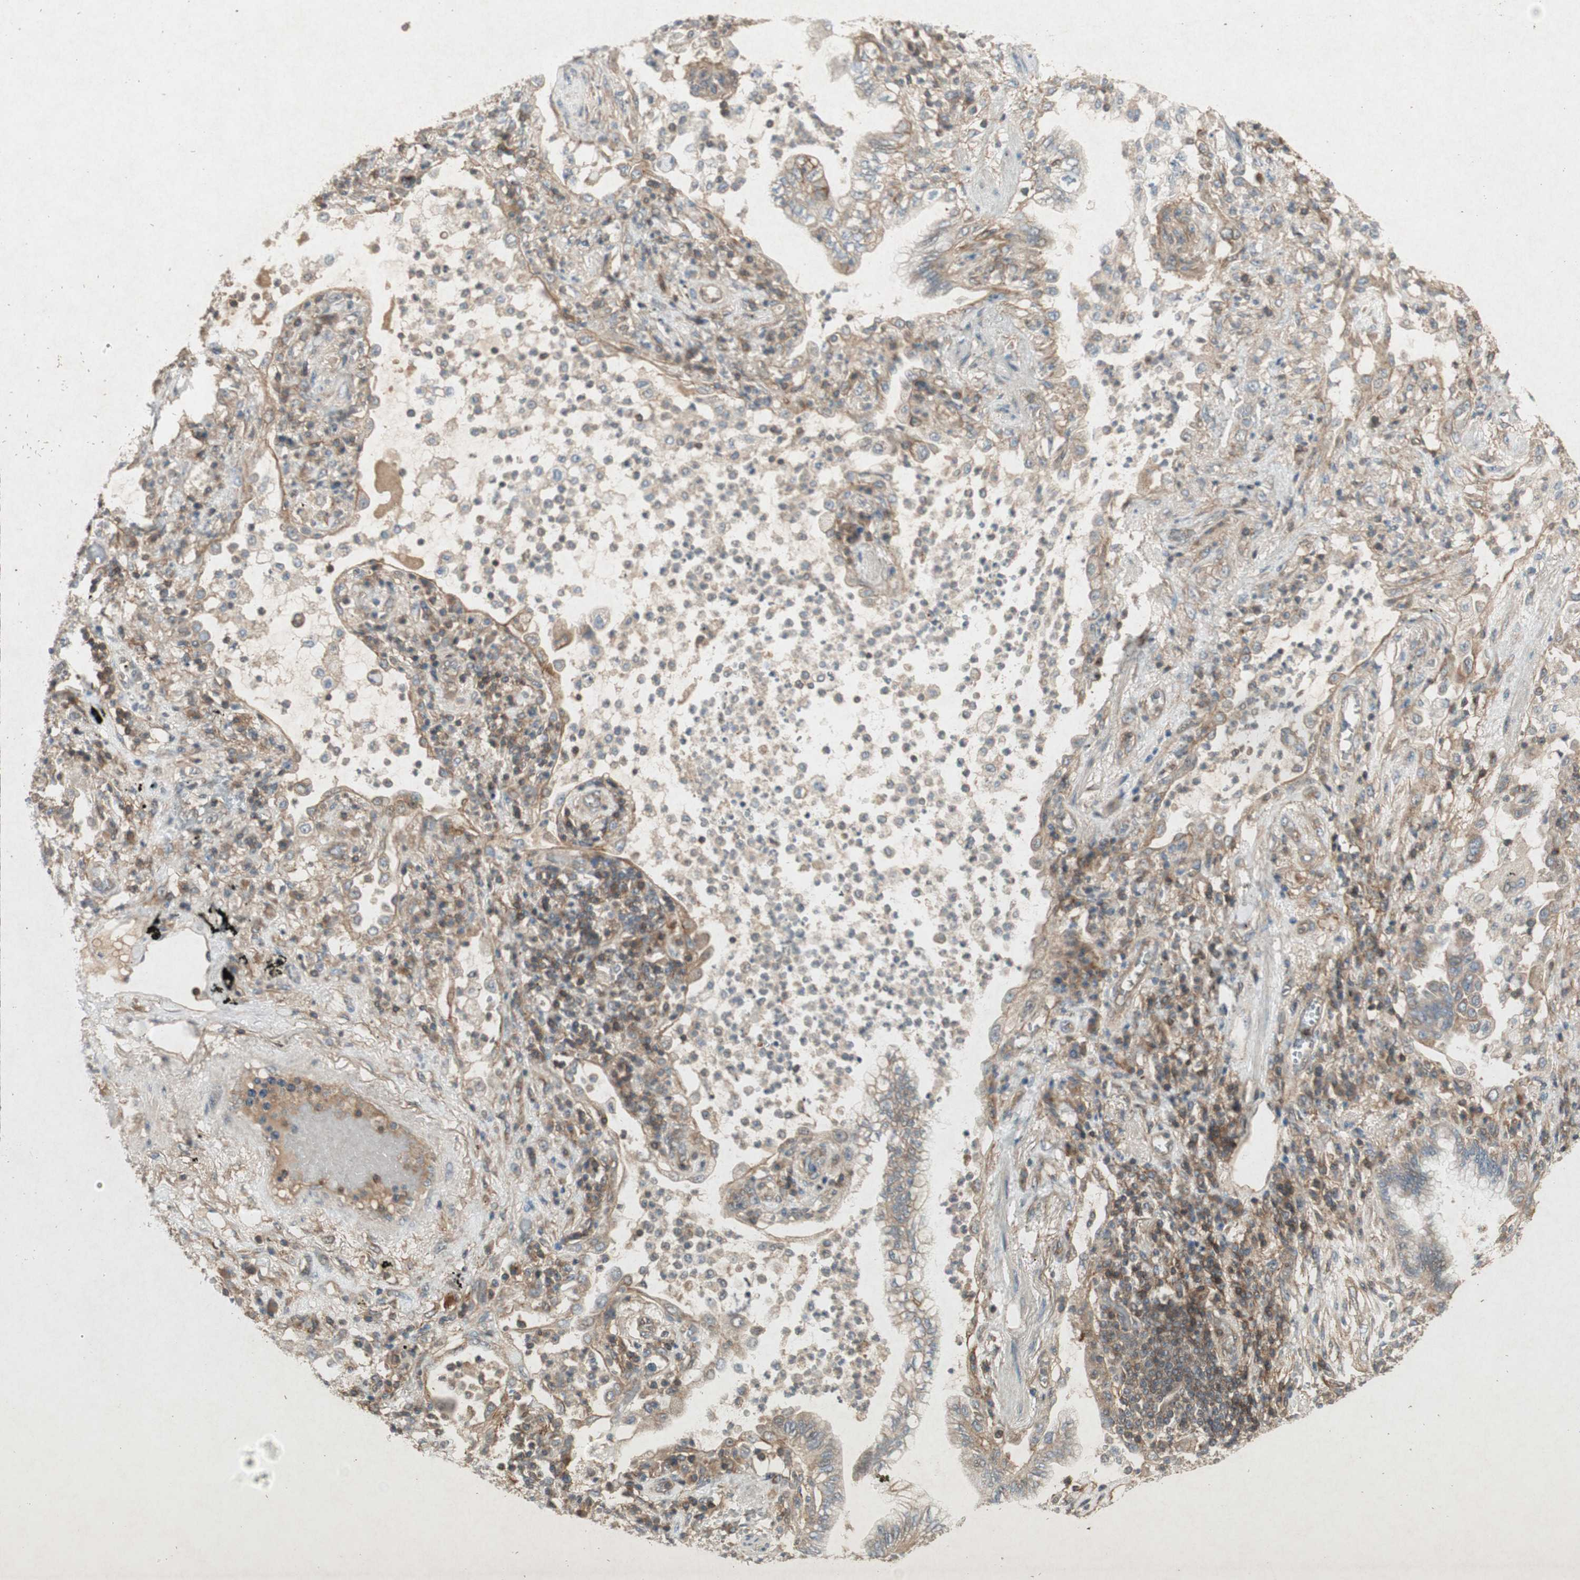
{"staining": {"intensity": "weak", "quantity": ">75%", "location": "cytoplasmic/membranous"}, "tissue": "lung cancer", "cell_type": "Tumor cells", "image_type": "cancer", "snomed": [{"axis": "morphology", "description": "Normal tissue, NOS"}, {"axis": "morphology", "description": "Adenocarcinoma, NOS"}, {"axis": "topography", "description": "Bronchus"}, {"axis": "topography", "description": "Lung"}], "caption": "Weak cytoplasmic/membranous expression for a protein is present in approximately >75% of tumor cells of lung cancer using immunohistochemistry (IHC).", "gene": "BTN3A3", "patient": {"sex": "female", "age": 70}}